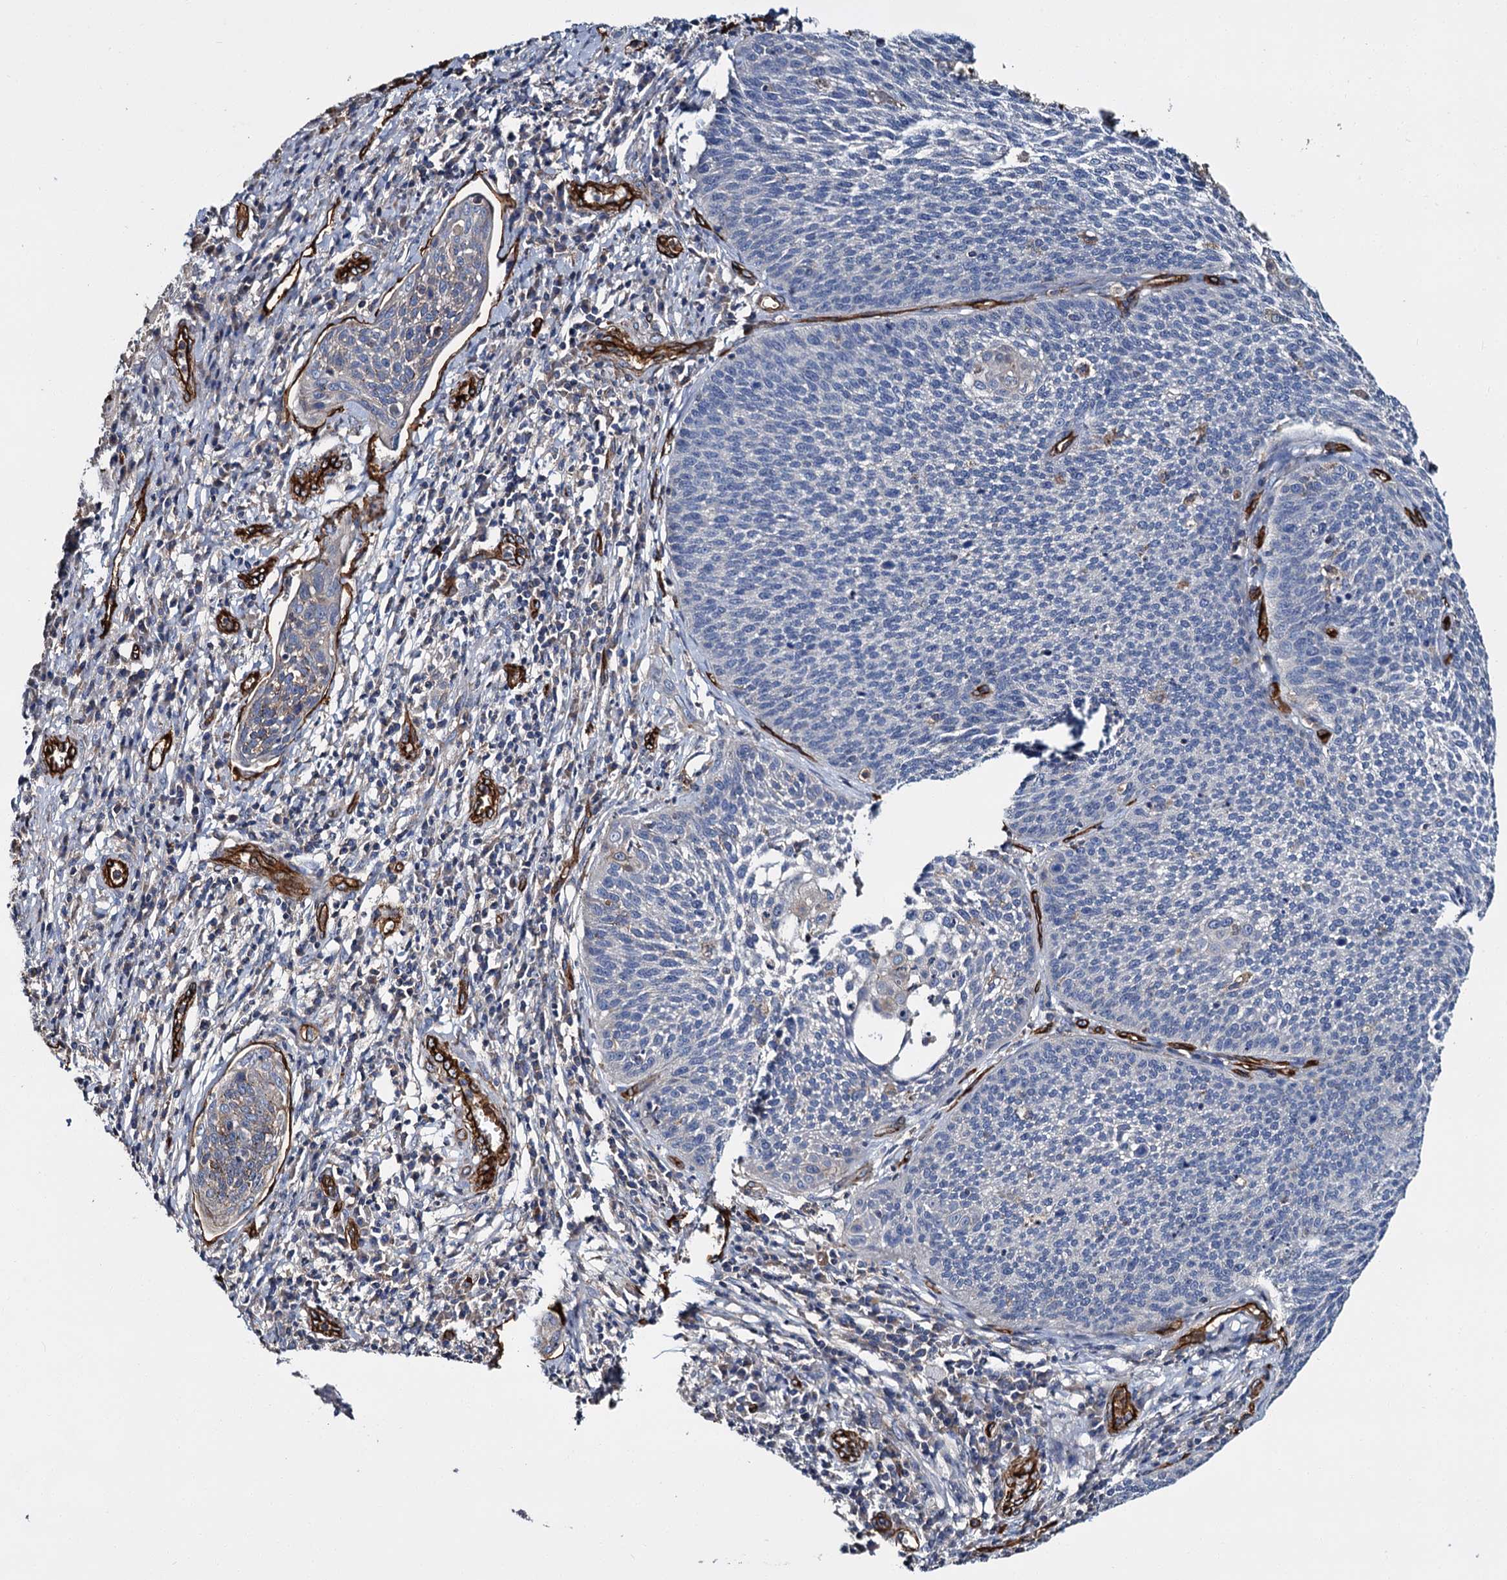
{"staining": {"intensity": "negative", "quantity": "none", "location": "none"}, "tissue": "cervical cancer", "cell_type": "Tumor cells", "image_type": "cancer", "snomed": [{"axis": "morphology", "description": "Squamous cell carcinoma, NOS"}, {"axis": "topography", "description": "Cervix"}], "caption": "The micrograph shows no significant positivity in tumor cells of cervical squamous cell carcinoma.", "gene": "CACNA1C", "patient": {"sex": "female", "age": 34}}